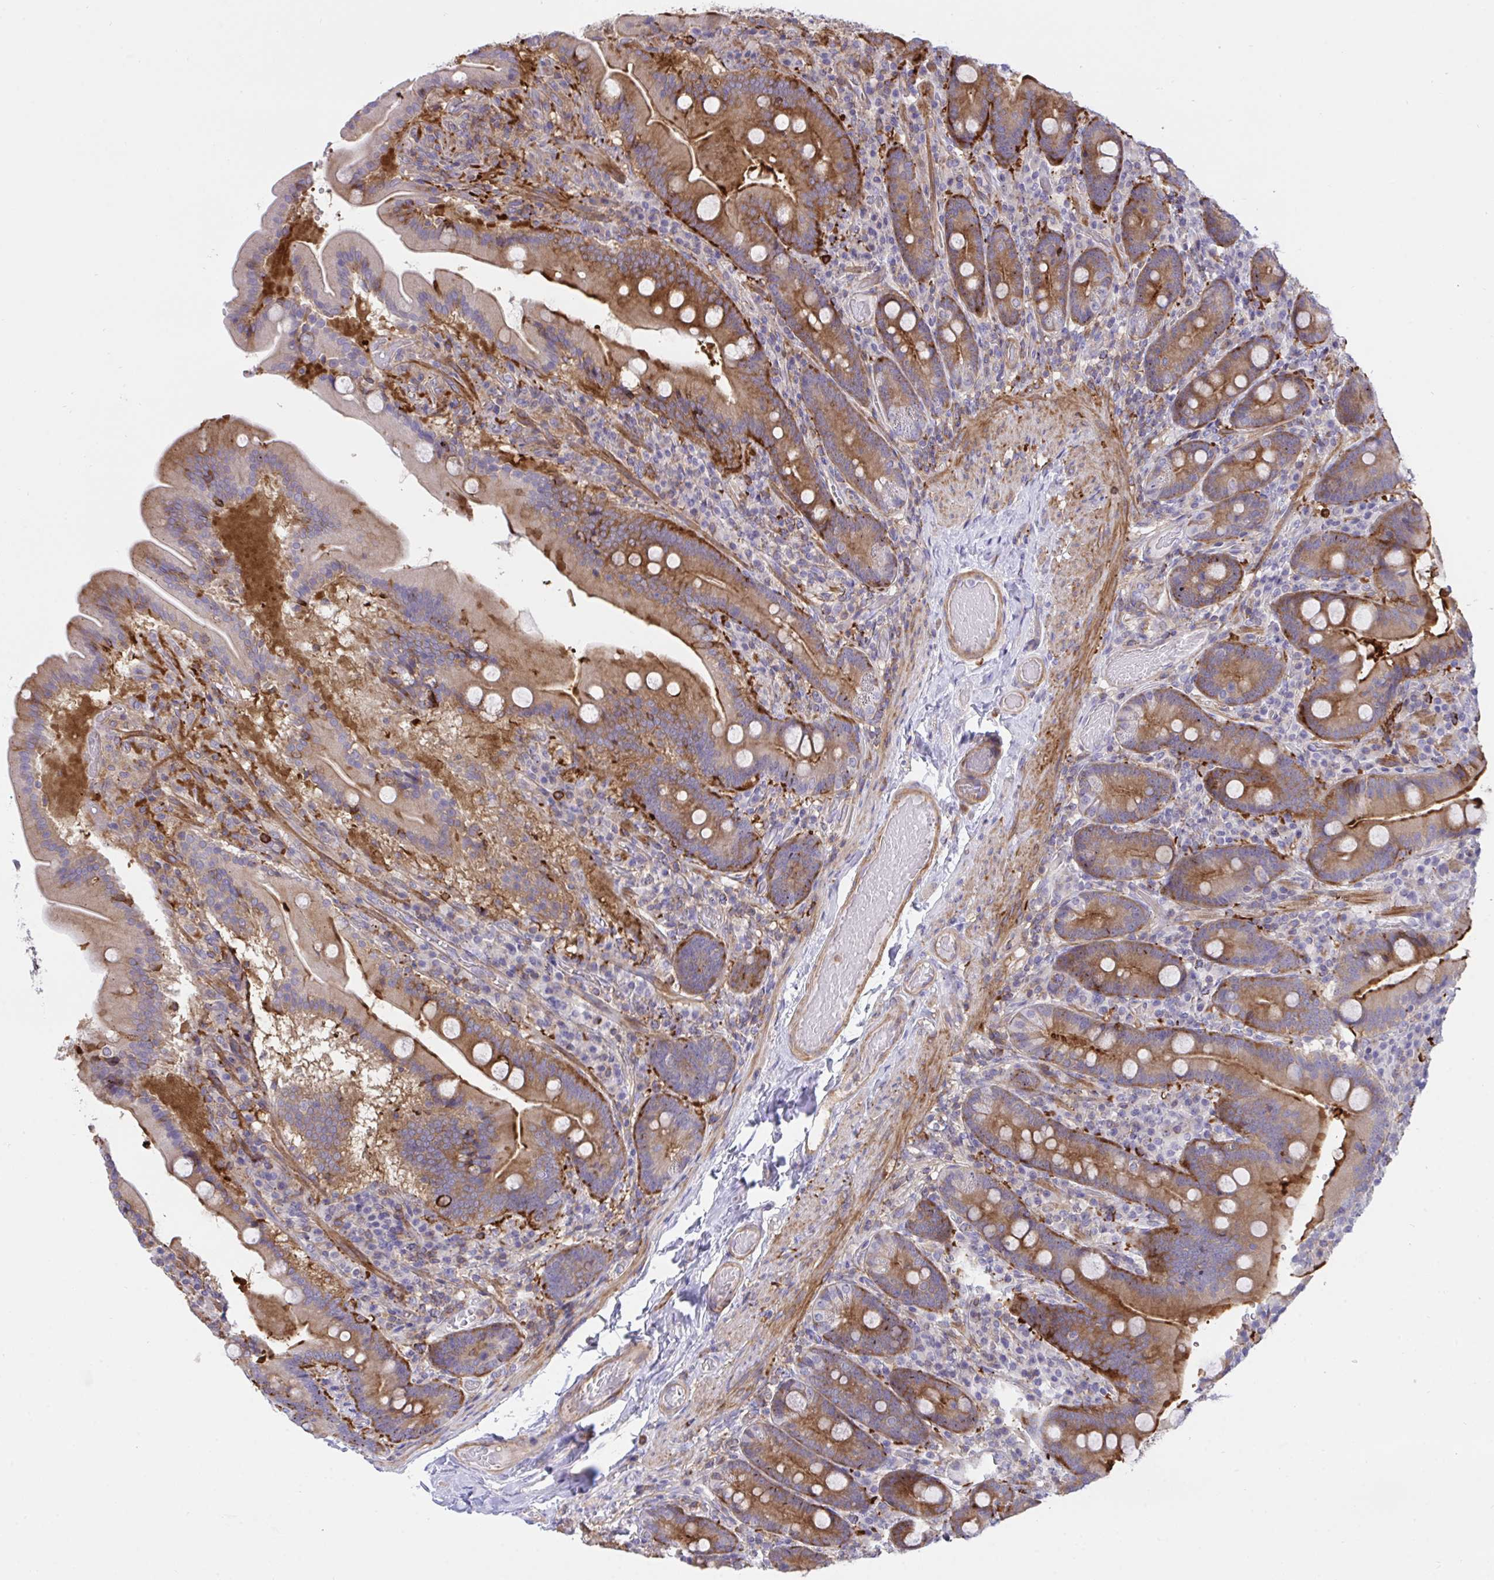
{"staining": {"intensity": "strong", "quantity": "25%-75%", "location": "cytoplasmic/membranous"}, "tissue": "duodenum", "cell_type": "Glandular cells", "image_type": "normal", "snomed": [{"axis": "morphology", "description": "Normal tissue, NOS"}, {"axis": "topography", "description": "Duodenum"}], "caption": "Strong cytoplasmic/membranous positivity for a protein is identified in about 25%-75% of glandular cells of normal duodenum using immunohistochemistry.", "gene": "PPIH", "patient": {"sex": "female", "age": 62}}